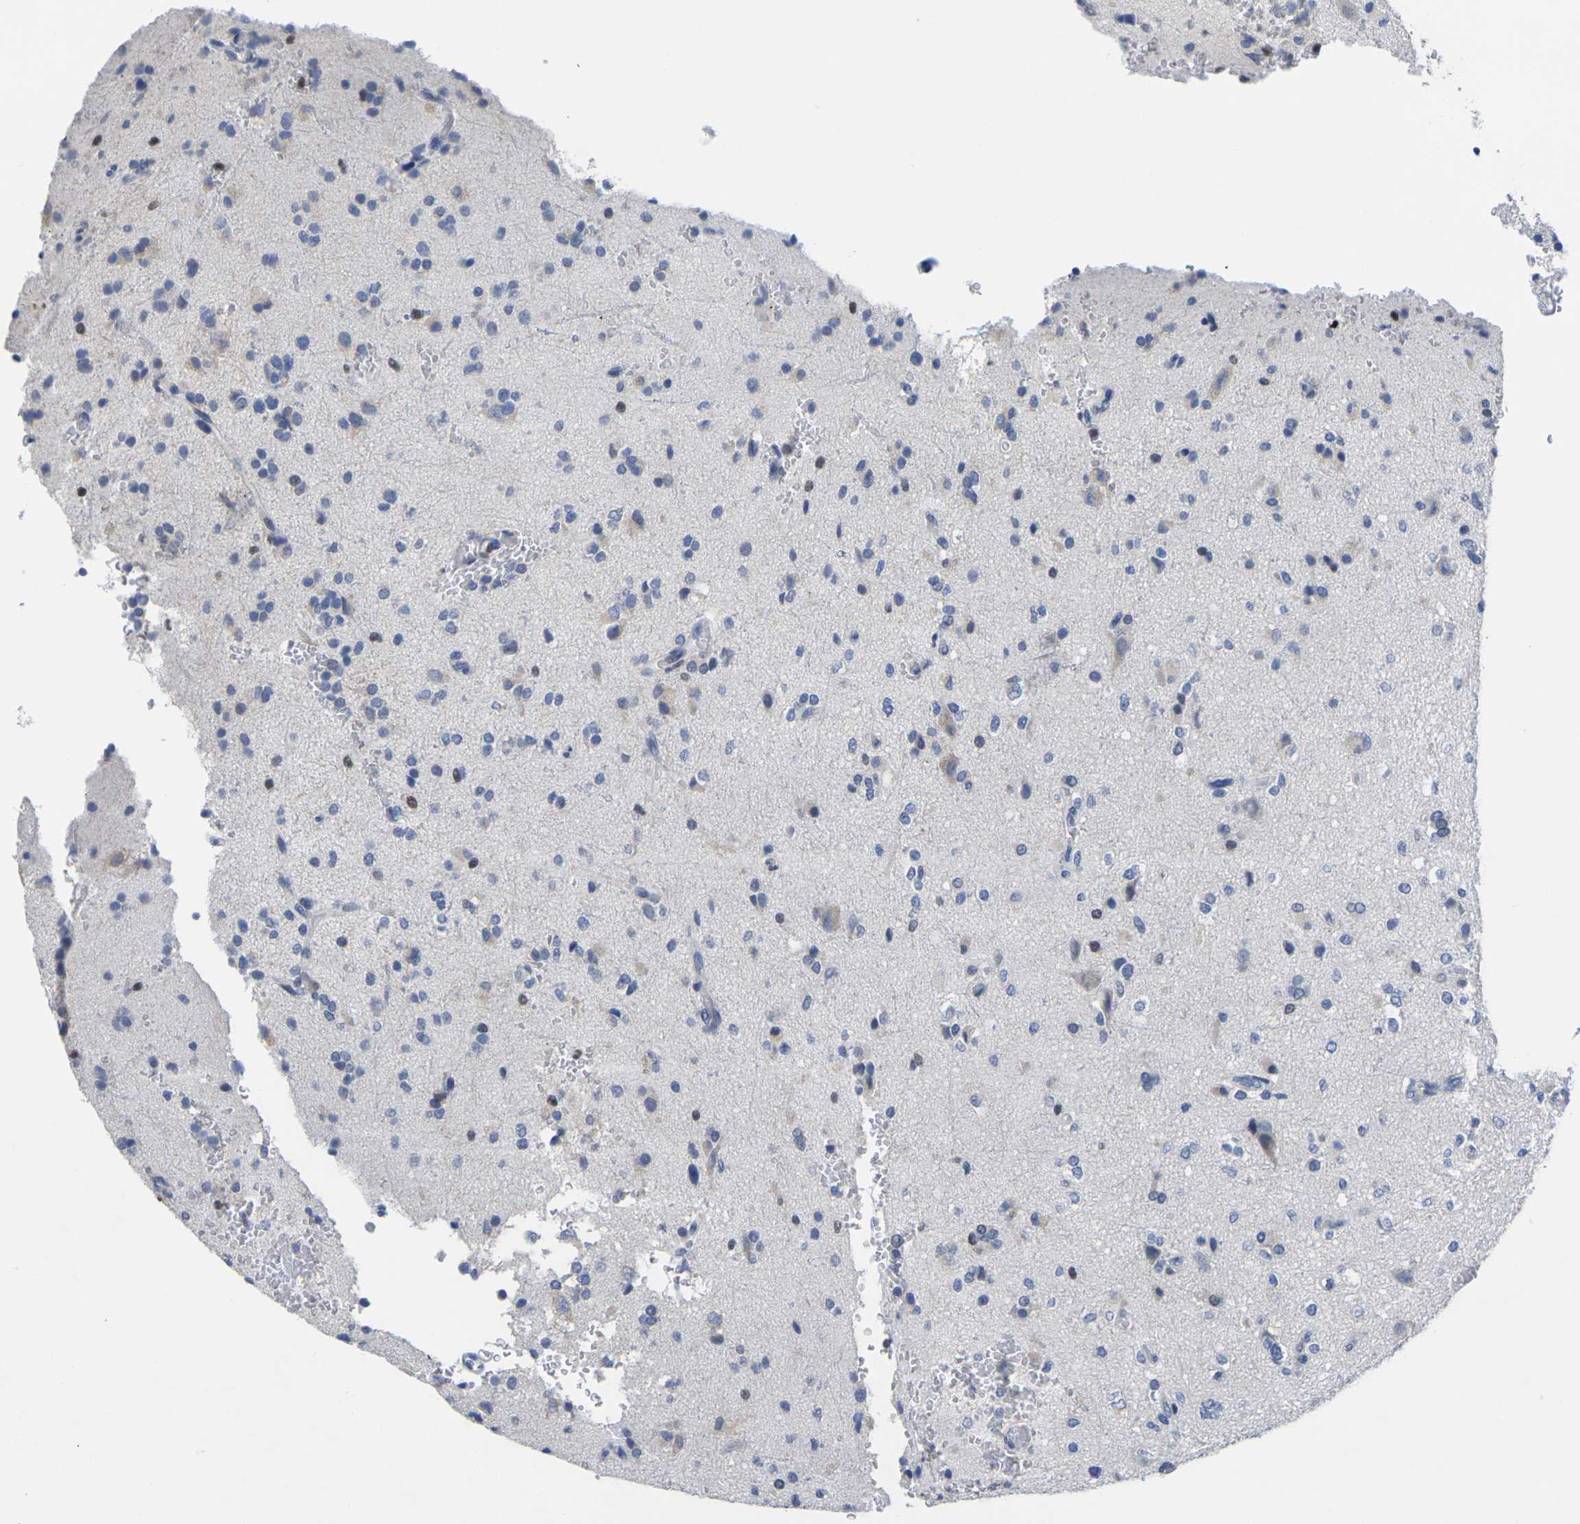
{"staining": {"intensity": "weak", "quantity": "<25%", "location": "cytoplasmic/membranous"}, "tissue": "glioma", "cell_type": "Tumor cells", "image_type": "cancer", "snomed": [{"axis": "morphology", "description": "Glioma, malignant, High grade"}, {"axis": "topography", "description": "Brain"}], "caption": "Tumor cells show no significant staining in glioma.", "gene": "IKZF1", "patient": {"sex": "male", "age": 47}}